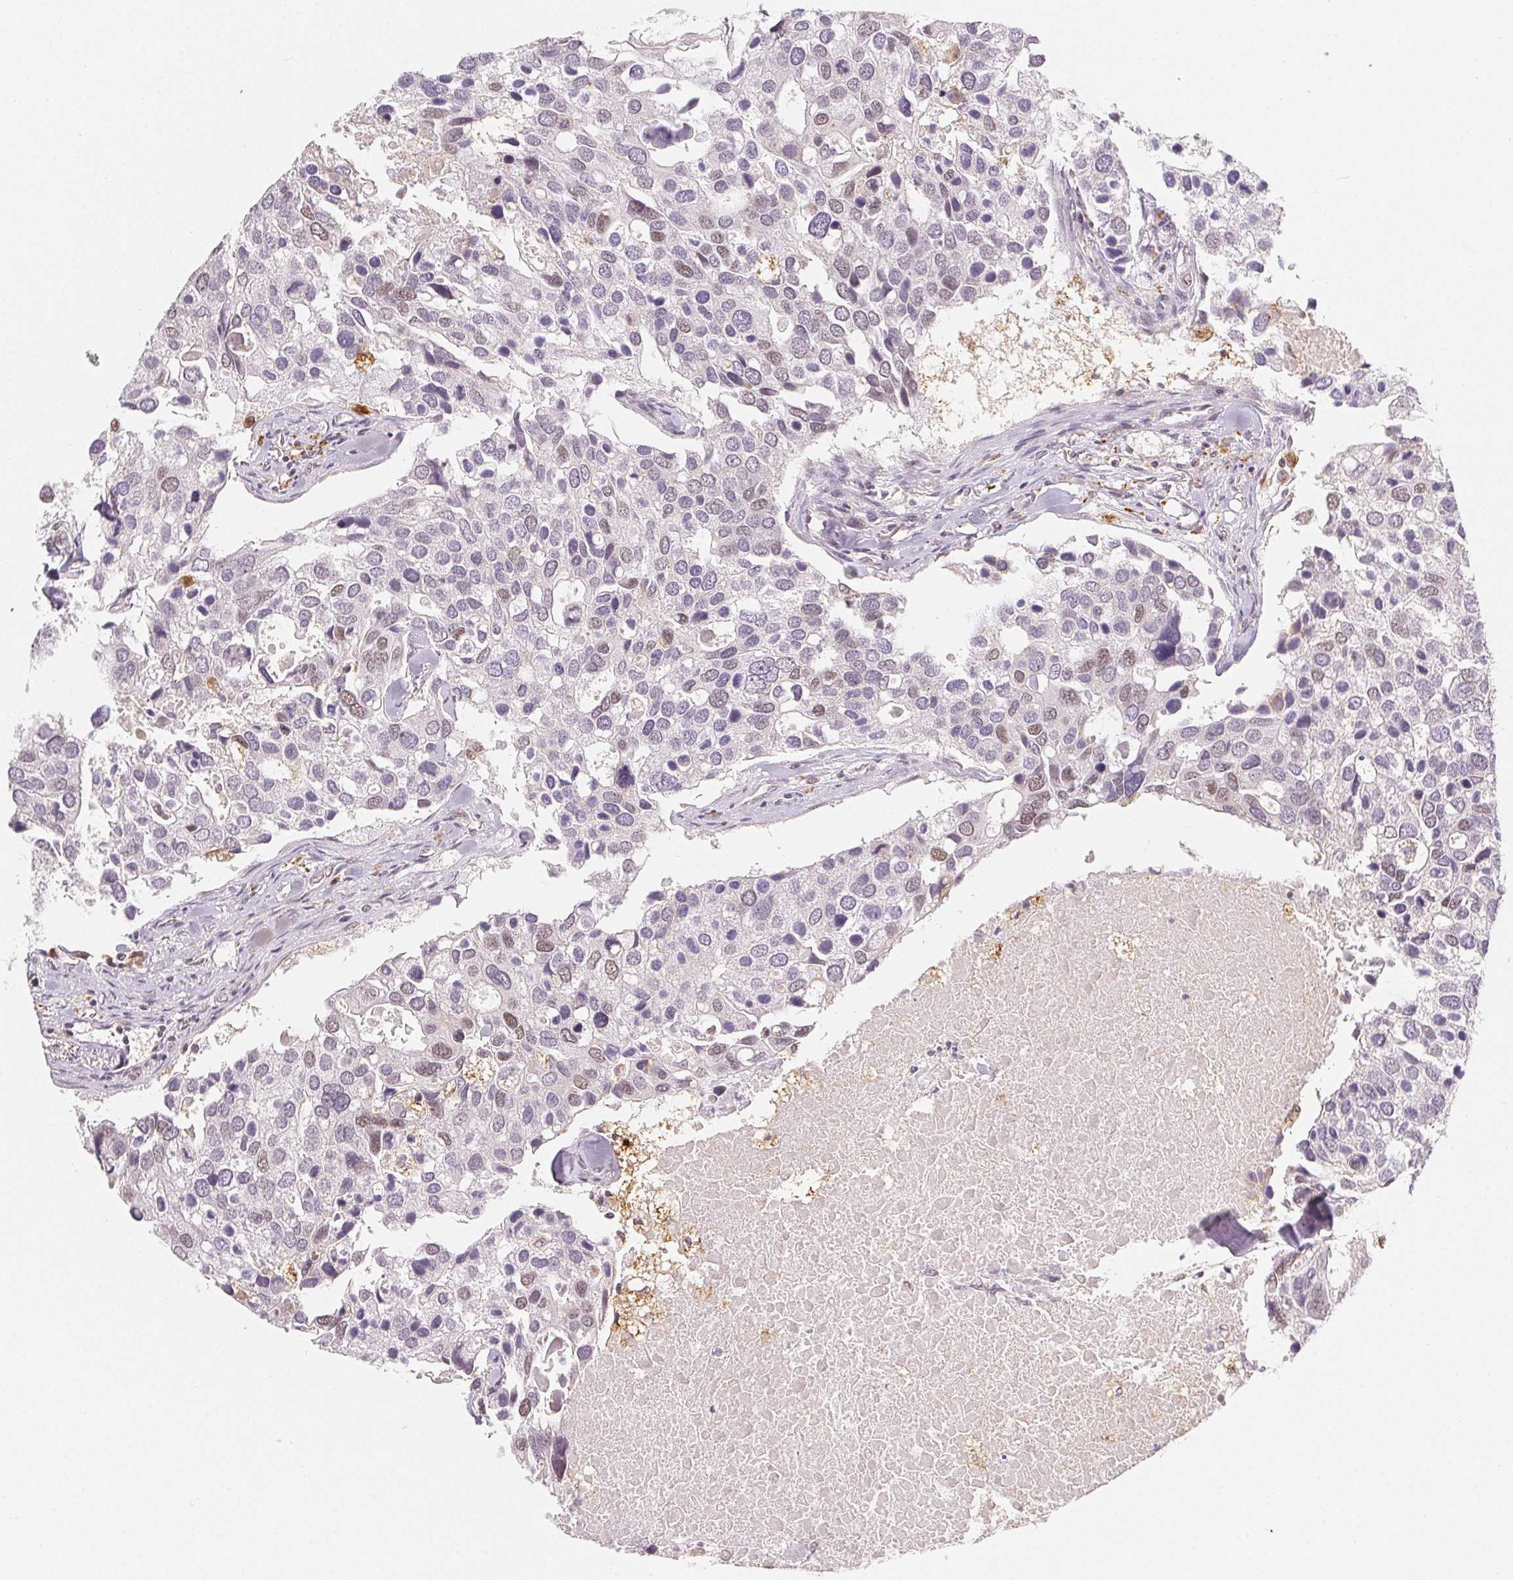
{"staining": {"intensity": "weak", "quantity": "<25%", "location": "nuclear"}, "tissue": "breast cancer", "cell_type": "Tumor cells", "image_type": "cancer", "snomed": [{"axis": "morphology", "description": "Duct carcinoma"}, {"axis": "topography", "description": "Breast"}], "caption": "A high-resolution photomicrograph shows immunohistochemistry staining of infiltrating ductal carcinoma (breast), which reveals no significant expression in tumor cells. (Brightfield microscopy of DAB IHC at high magnification).", "gene": "NXF3", "patient": {"sex": "female", "age": 83}}